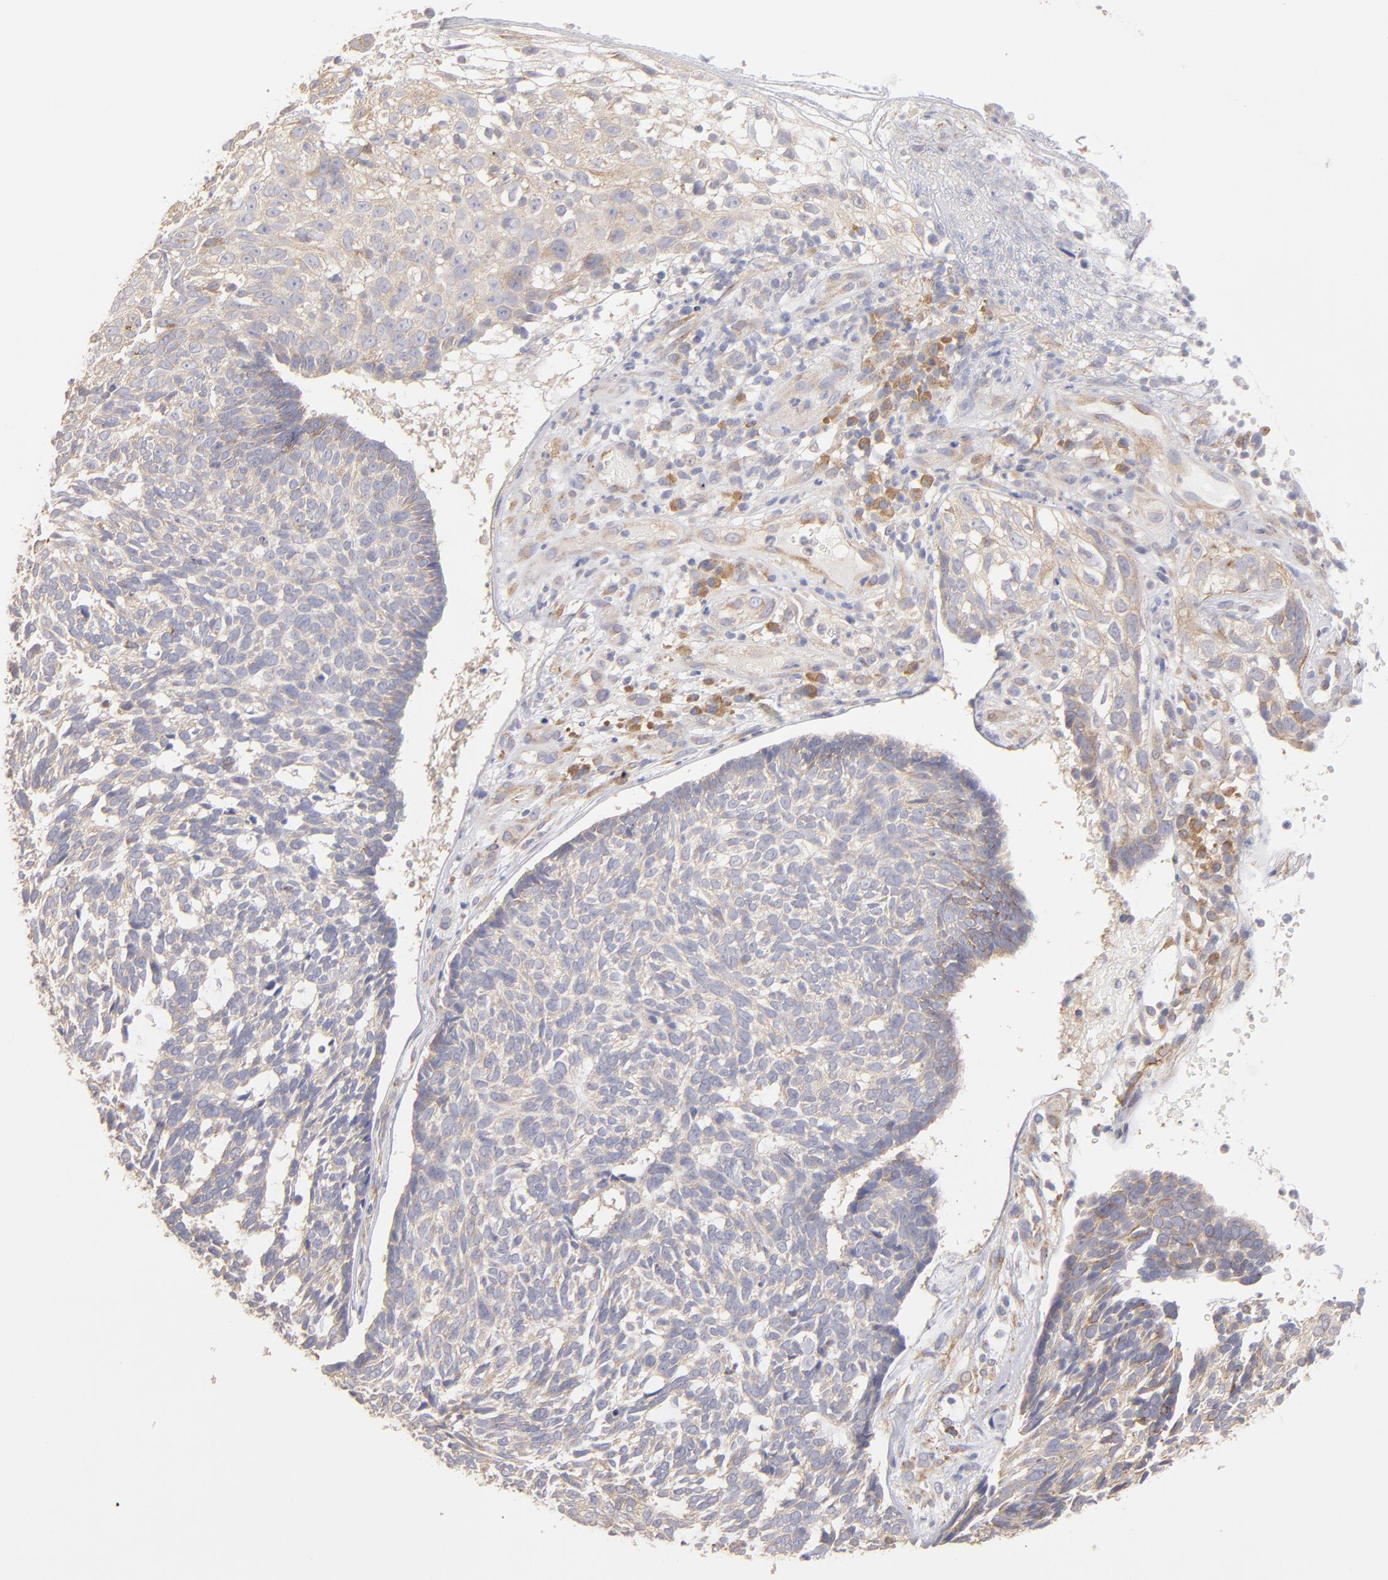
{"staining": {"intensity": "weak", "quantity": ">75%", "location": "cytoplasmic/membranous"}, "tissue": "skin cancer", "cell_type": "Tumor cells", "image_type": "cancer", "snomed": [{"axis": "morphology", "description": "Basal cell carcinoma"}, {"axis": "topography", "description": "Skin"}], "caption": "Weak cytoplasmic/membranous protein positivity is present in about >75% of tumor cells in skin cancer (basal cell carcinoma).", "gene": "ENTPD5", "patient": {"sex": "male", "age": 72}}